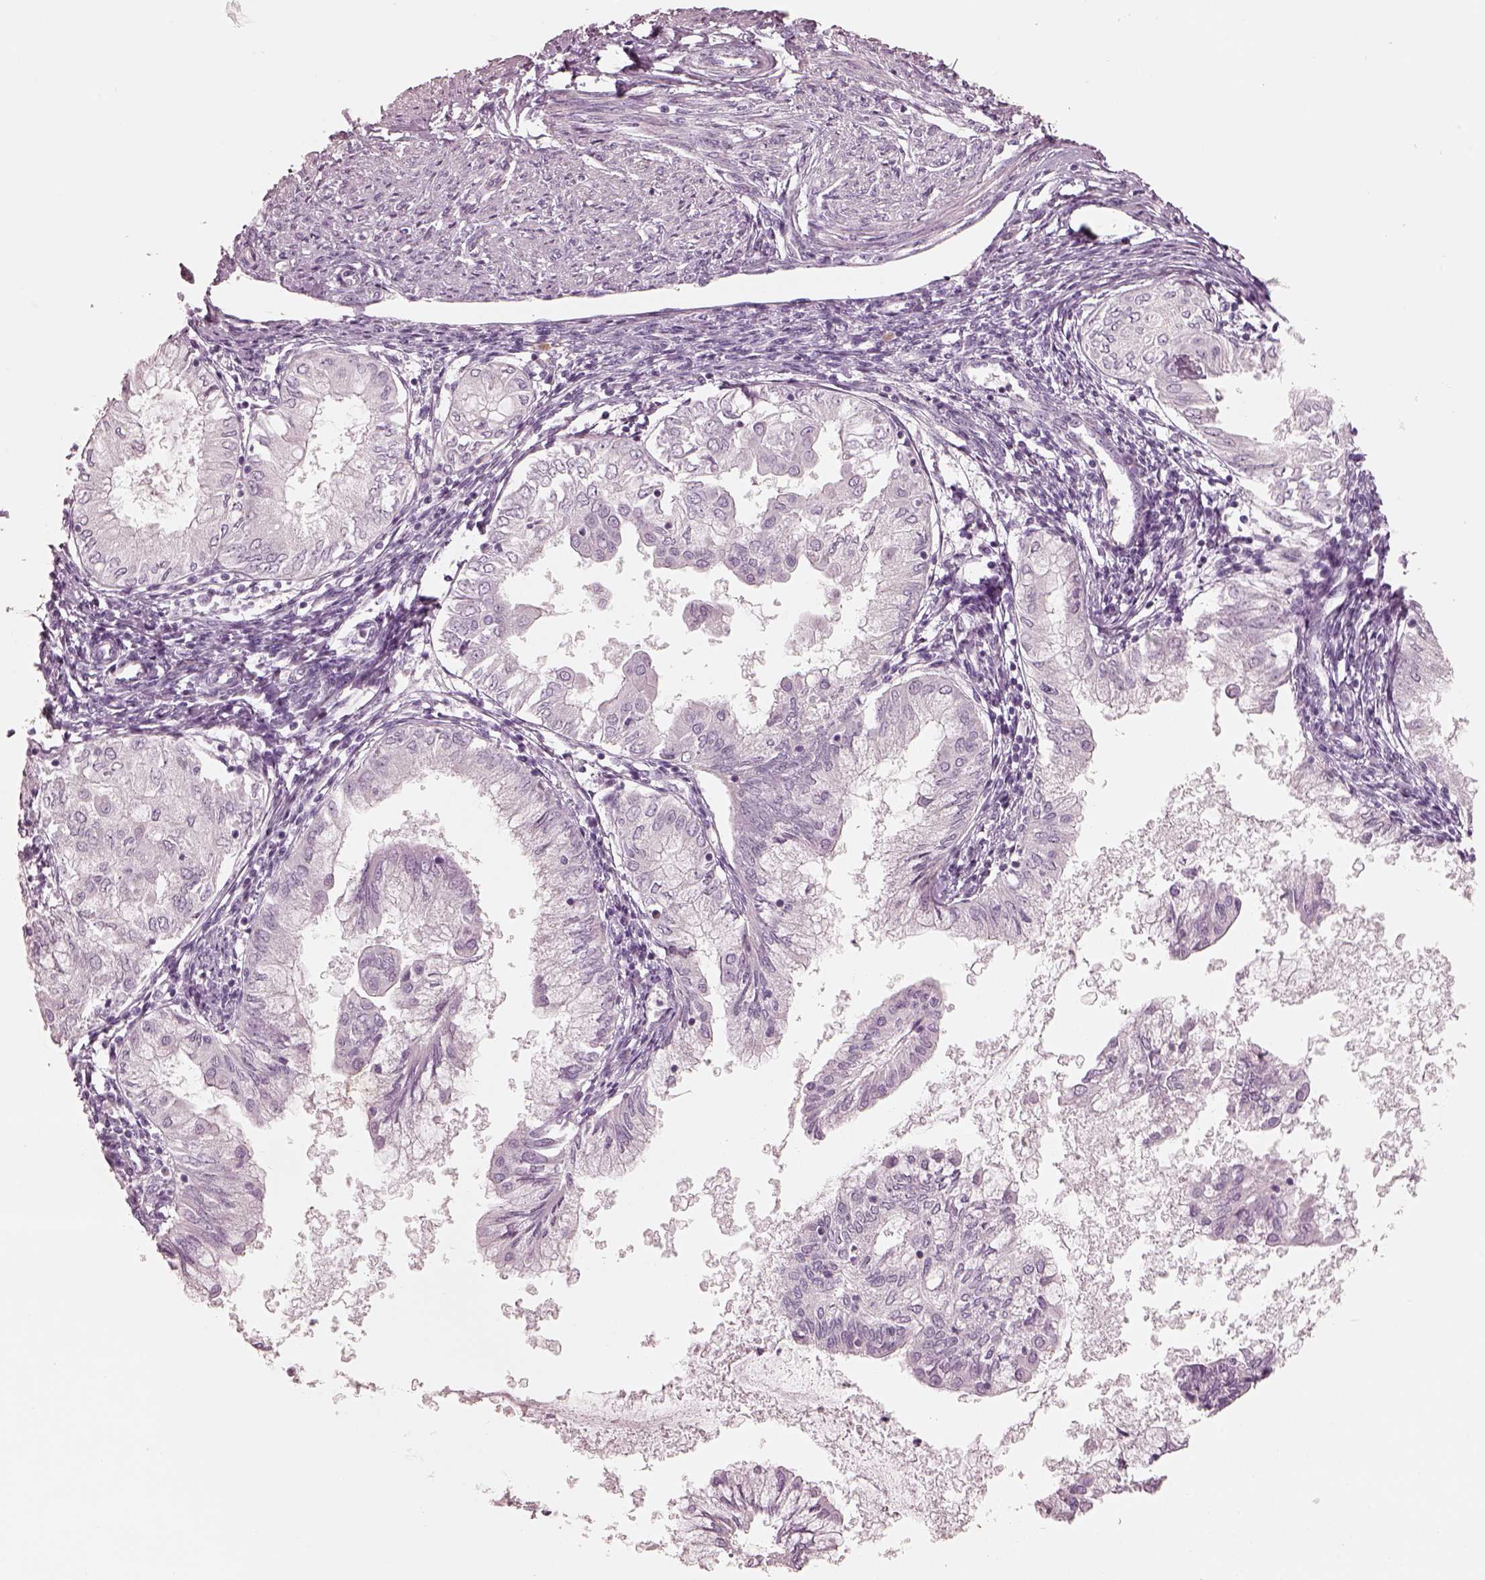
{"staining": {"intensity": "negative", "quantity": "none", "location": "none"}, "tissue": "endometrial cancer", "cell_type": "Tumor cells", "image_type": "cancer", "snomed": [{"axis": "morphology", "description": "Adenocarcinoma, NOS"}, {"axis": "topography", "description": "Endometrium"}], "caption": "A photomicrograph of endometrial cancer stained for a protein reveals no brown staining in tumor cells. (Stains: DAB (3,3'-diaminobenzidine) immunohistochemistry (IHC) with hematoxylin counter stain, Microscopy: brightfield microscopy at high magnification).", "gene": "RSPH9", "patient": {"sex": "female", "age": 68}}